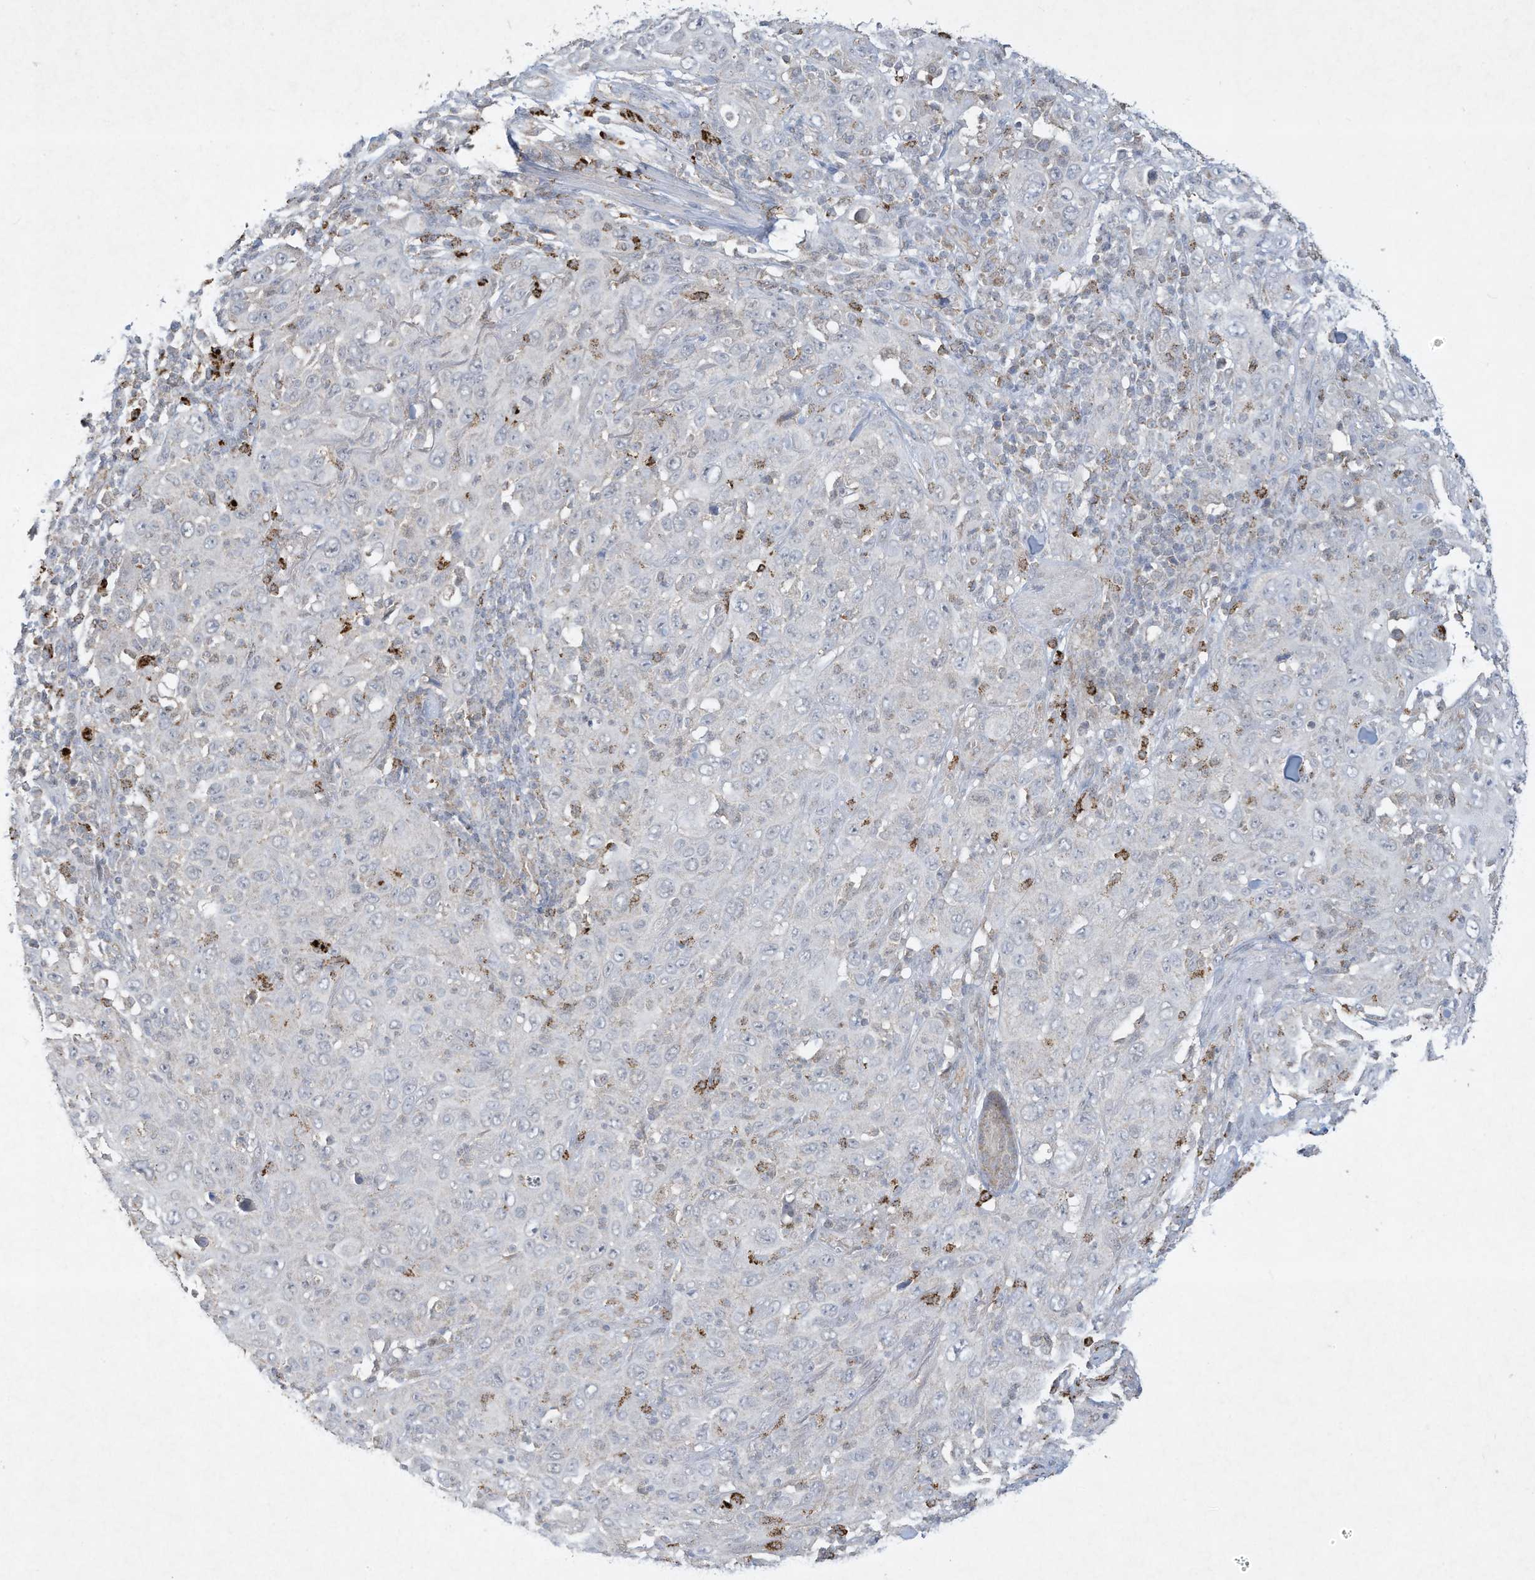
{"staining": {"intensity": "negative", "quantity": "none", "location": "none"}, "tissue": "skin cancer", "cell_type": "Tumor cells", "image_type": "cancer", "snomed": [{"axis": "morphology", "description": "Squamous cell carcinoma, NOS"}, {"axis": "topography", "description": "Skin"}], "caption": "IHC of skin squamous cell carcinoma shows no staining in tumor cells.", "gene": "CHRNA4", "patient": {"sex": "female", "age": 88}}